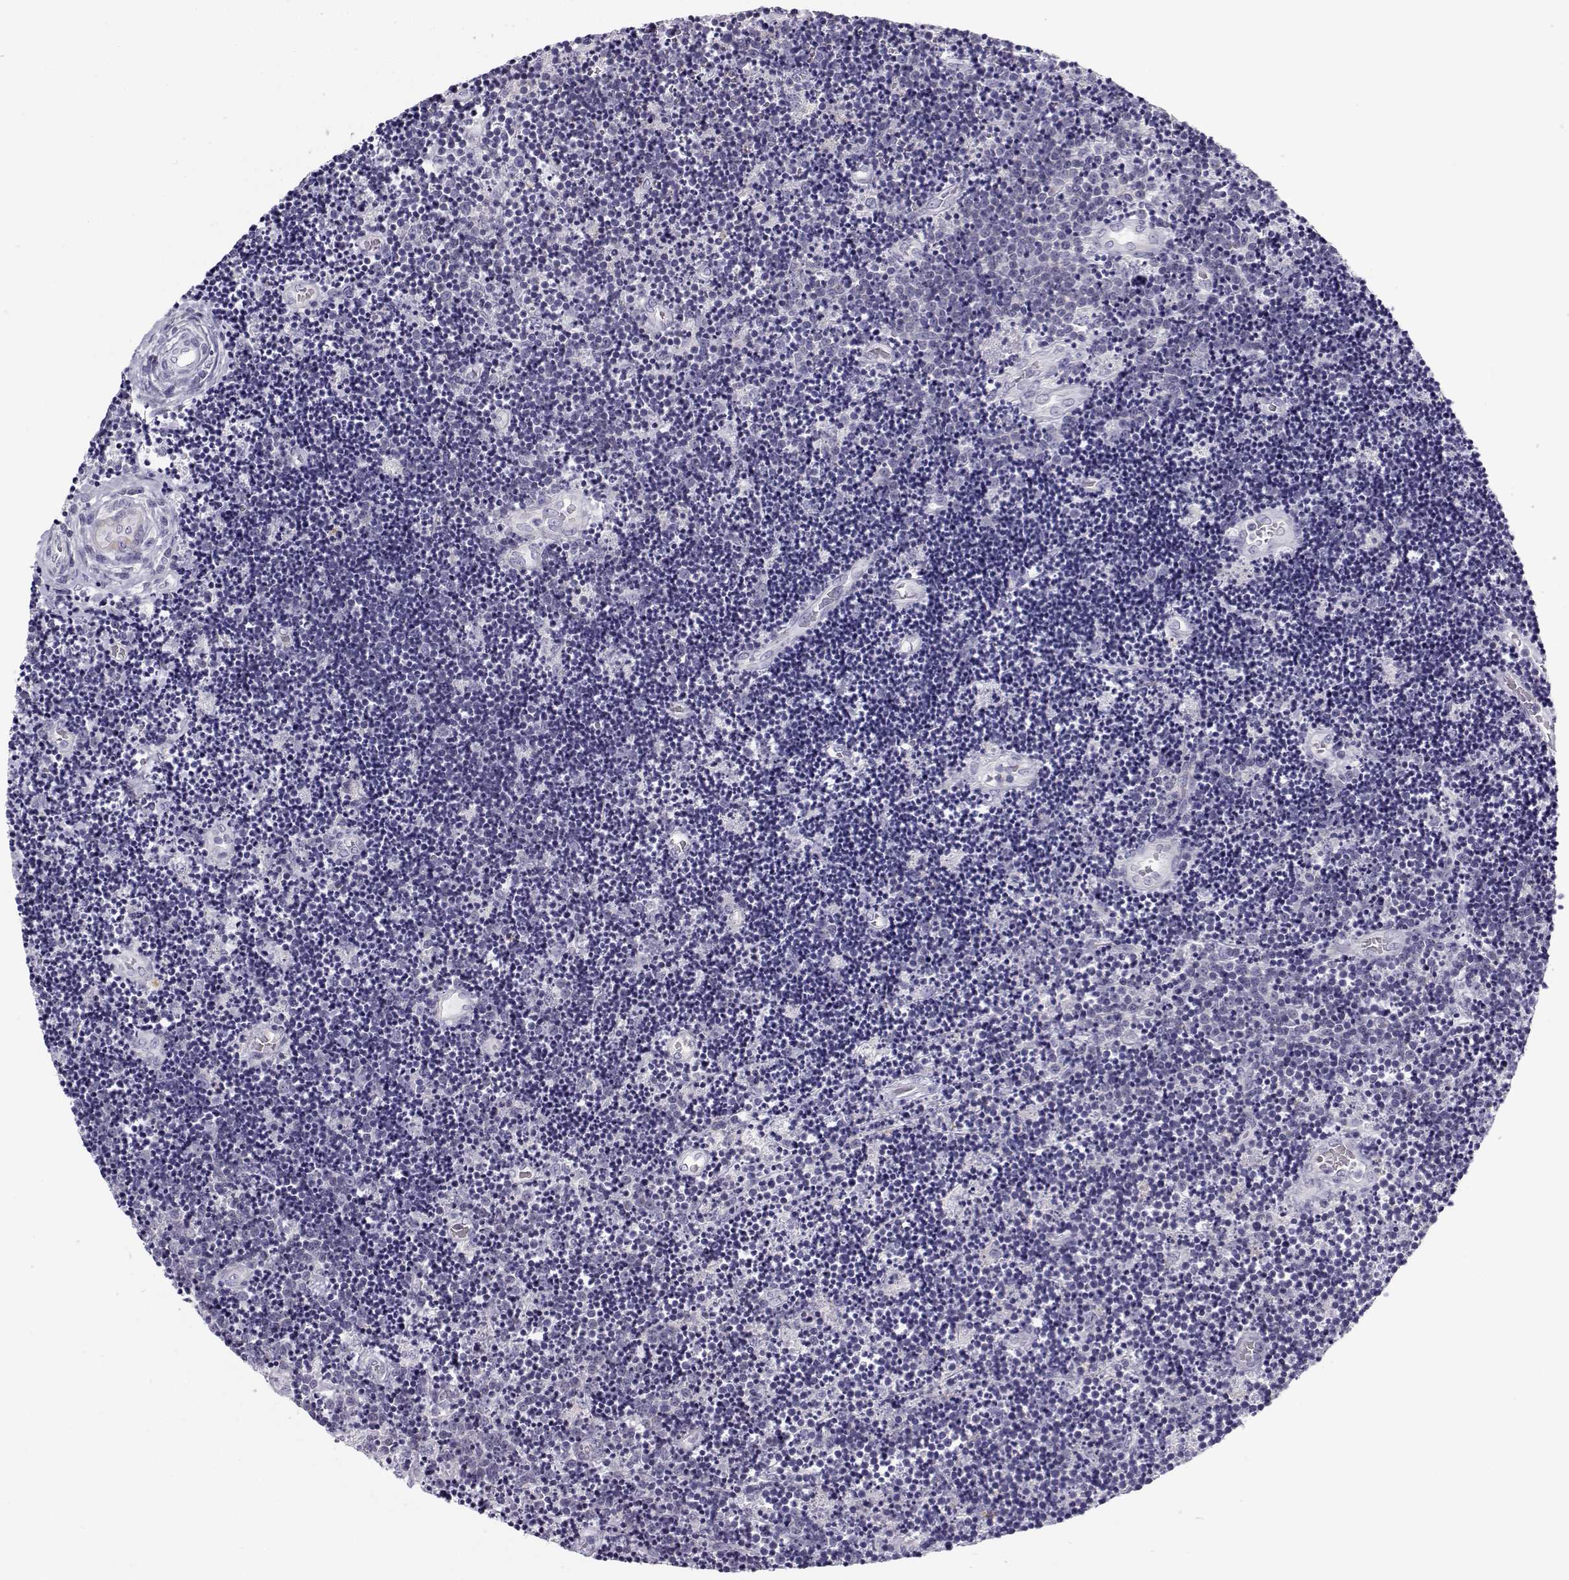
{"staining": {"intensity": "negative", "quantity": "none", "location": "none"}, "tissue": "lymphoma", "cell_type": "Tumor cells", "image_type": "cancer", "snomed": [{"axis": "morphology", "description": "Malignant lymphoma, non-Hodgkin's type, Low grade"}, {"axis": "topography", "description": "Brain"}], "caption": "A histopathology image of malignant lymphoma, non-Hodgkin's type (low-grade) stained for a protein reveals no brown staining in tumor cells. (Immunohistochemistry (ihc), brightfield microscopy, high magnification).", "gene": "CREB3L3", "patient": {"sex": "female", "age": 66}}